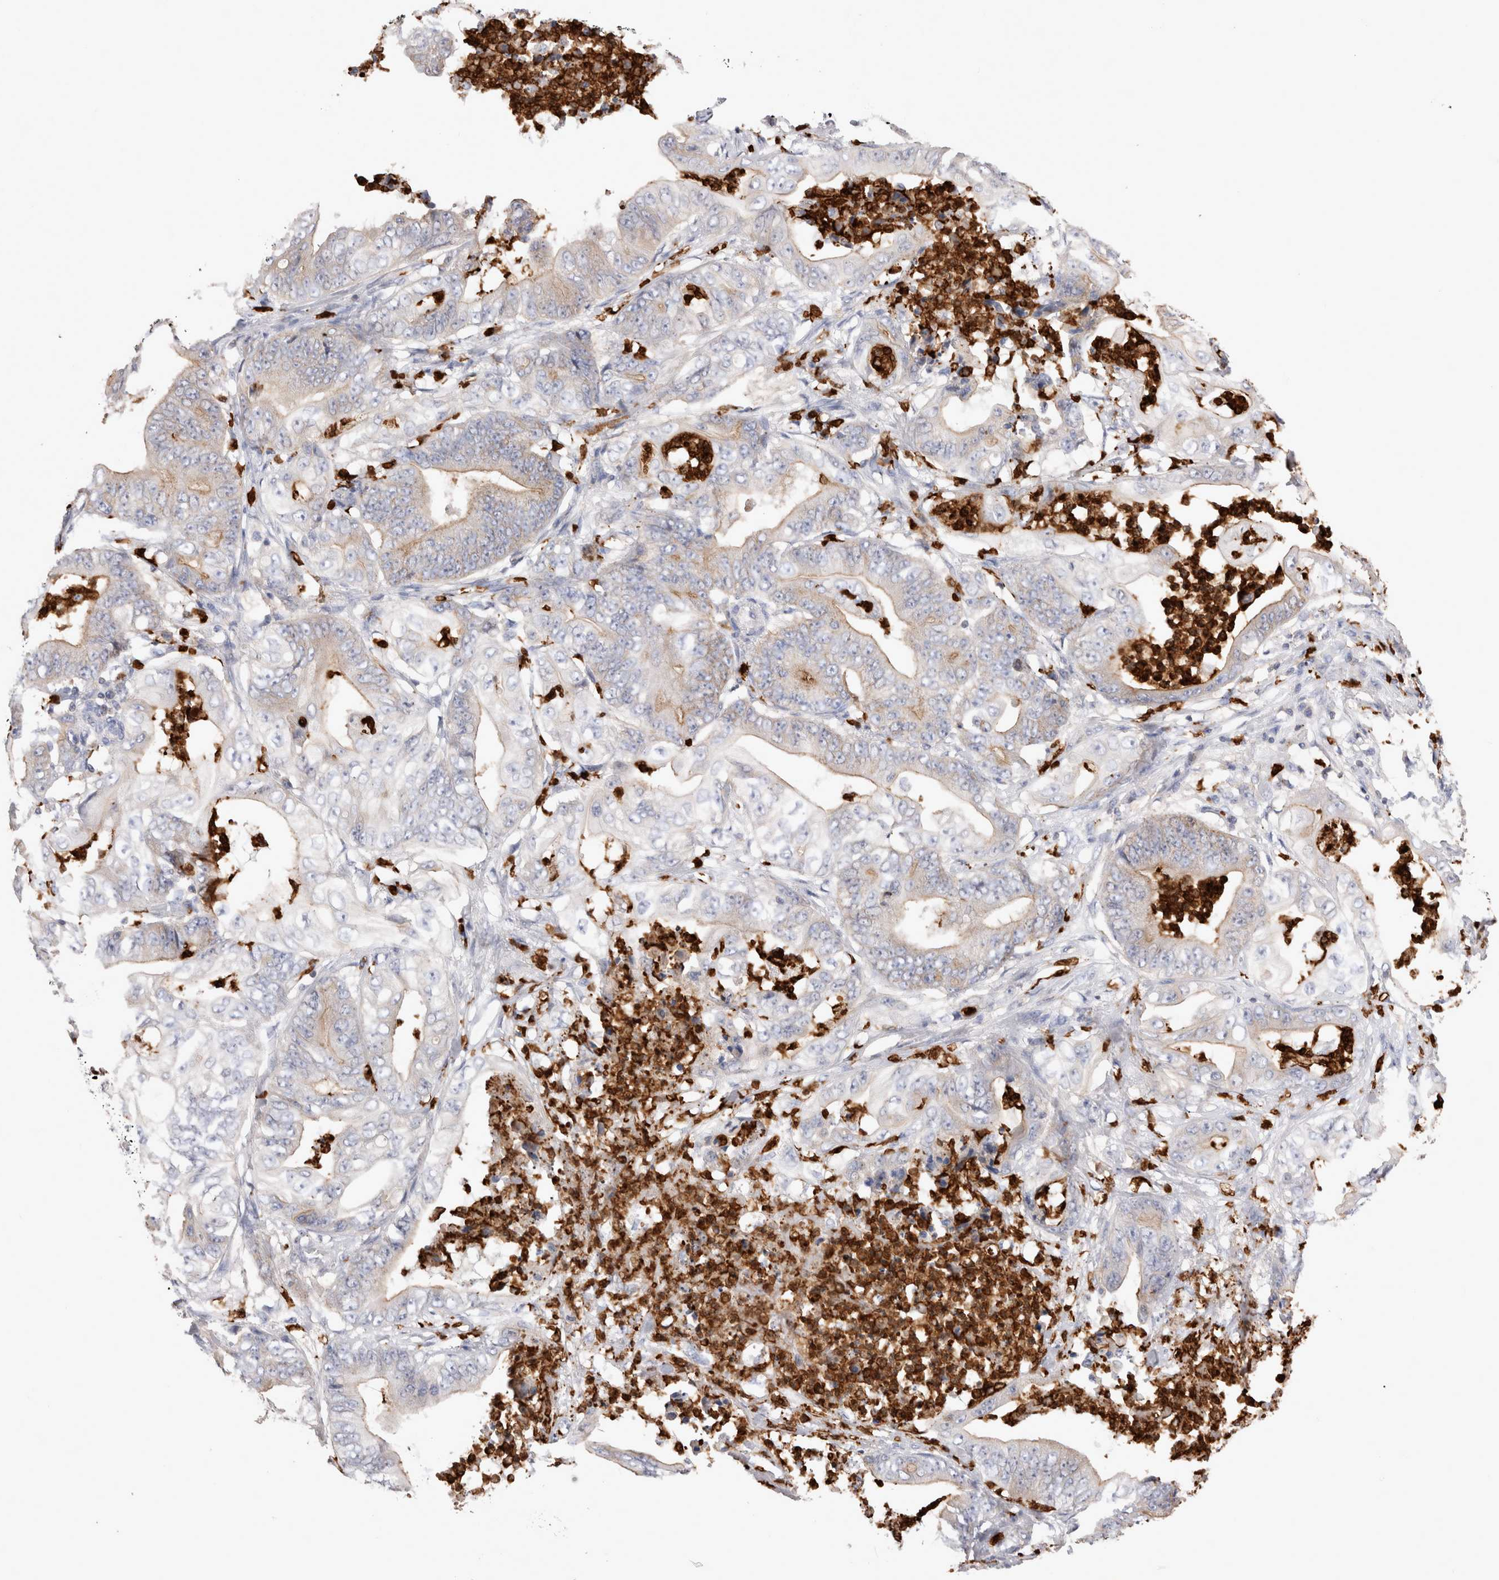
{"staining": {"intensity": "weak", "quantity": "<25%", "location": "cytoplasmic/membranous"}, "tissue": "stomach cancer", "cell_type": "Tumor cells", "image_type": "cancer", "snomed": [{"axis": "morphology", "description": "Adenocarcinoma, NOS"}, {"axis": "topography", "description": "Stomach"}], "caption": "This histopathology image is of stomach cancer stained with immunohistochemistry to label a protein in brown with the nuclei are counter-stained blue. There is no positivity in tumor cells.", "gene": "NXT2", "patient": {"sex": "female", "age": 73}}